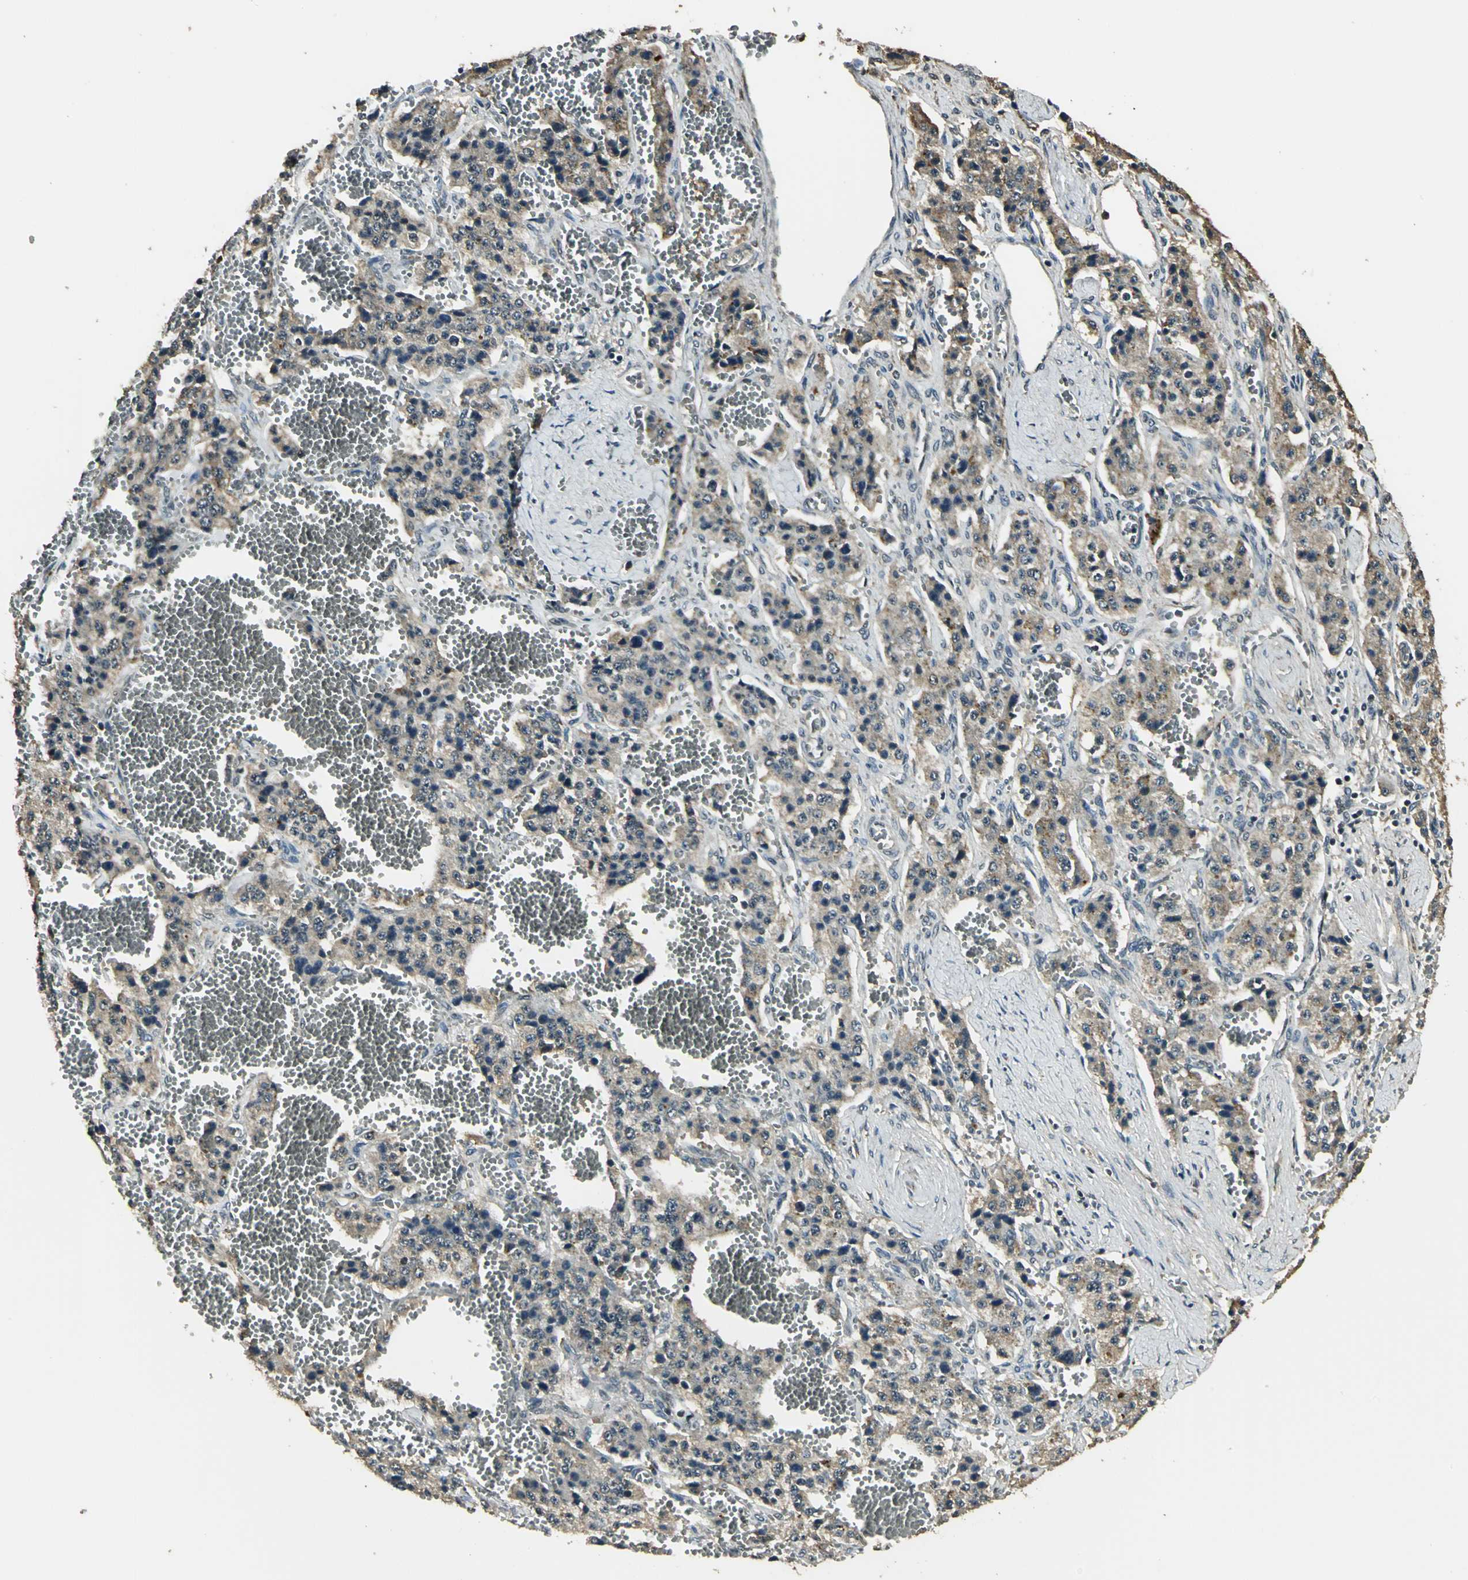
{"staining": {"intensity": "weak", "quantity": ">75%", "location": "cytoplasmic/membranous"}, "tissue": "carcinoid", "cell_type": "Tumor cells", "image_type": "cancer", "snomed": [{"axis": "morphology", "description": "Carcinoid, malignant, NOS"}, {"axis": "topography", "description": "Small intestine"}], "caption": "The photomicrograph shows immunohistochemical staining of carcinoid. There is weak cytoplasmic/membranous staining is seen in approximately >75% of tumor cells.", "gene": "UCHL5", "patient": {"sex": "male", "age": 52}}